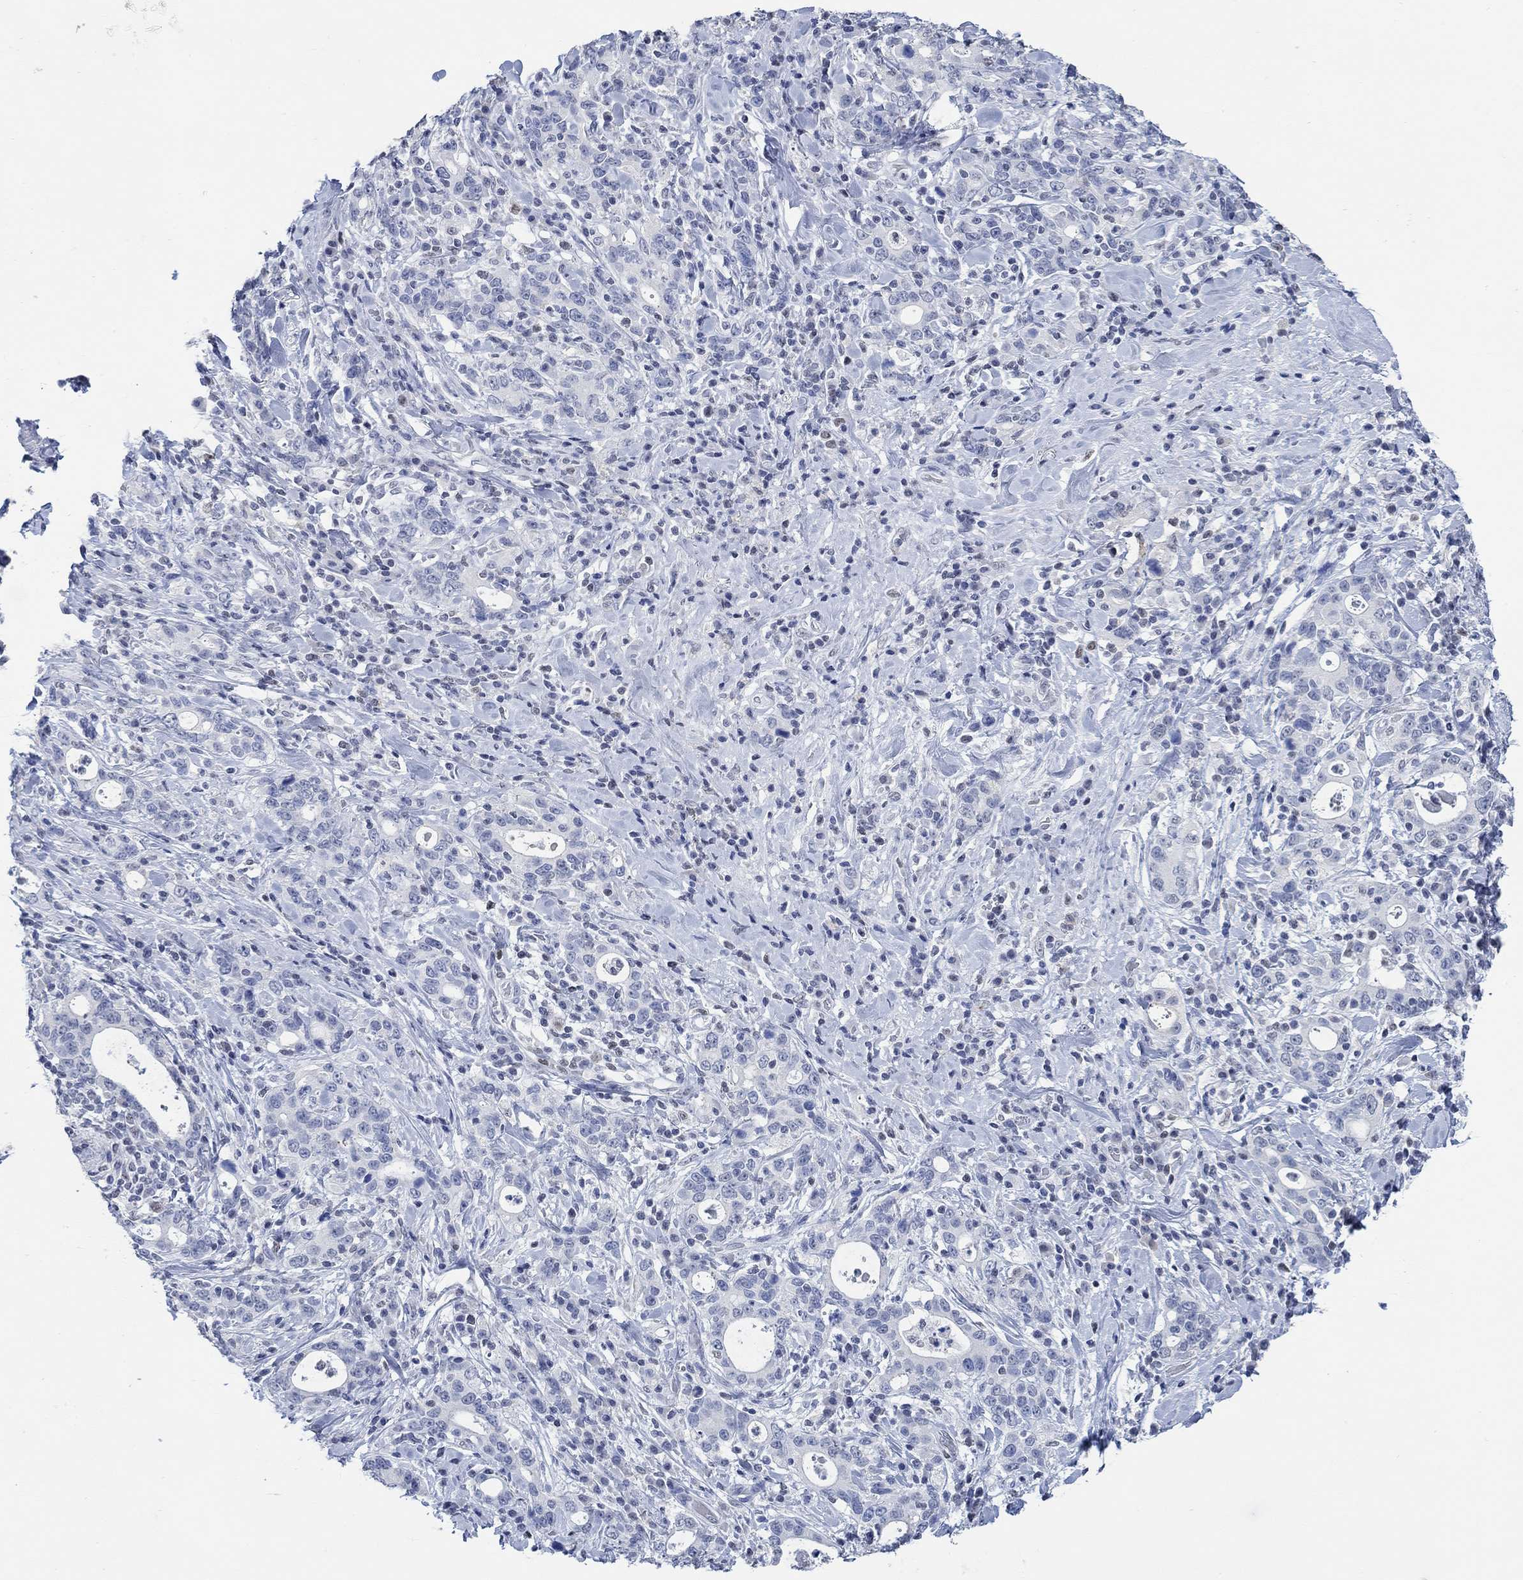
{"staining": {"intensity": "negative", "quantity": "none", "location": "none"}, "tissue": "stomach cancer", "cell_type": "Tumor cells", "image_type": "cancer", "snomed": [{"axis": "morphology", "description": "Adenocarcinoma, NOS"}, {"axis": "topography", "description": "Stomach"}], "caption": "Stomach cancer was stained to show a protein in brown. There is no significant expression in tumor cells.", "gene": "PPP1R17", "patient": {"sex": "male", "age": 79}}